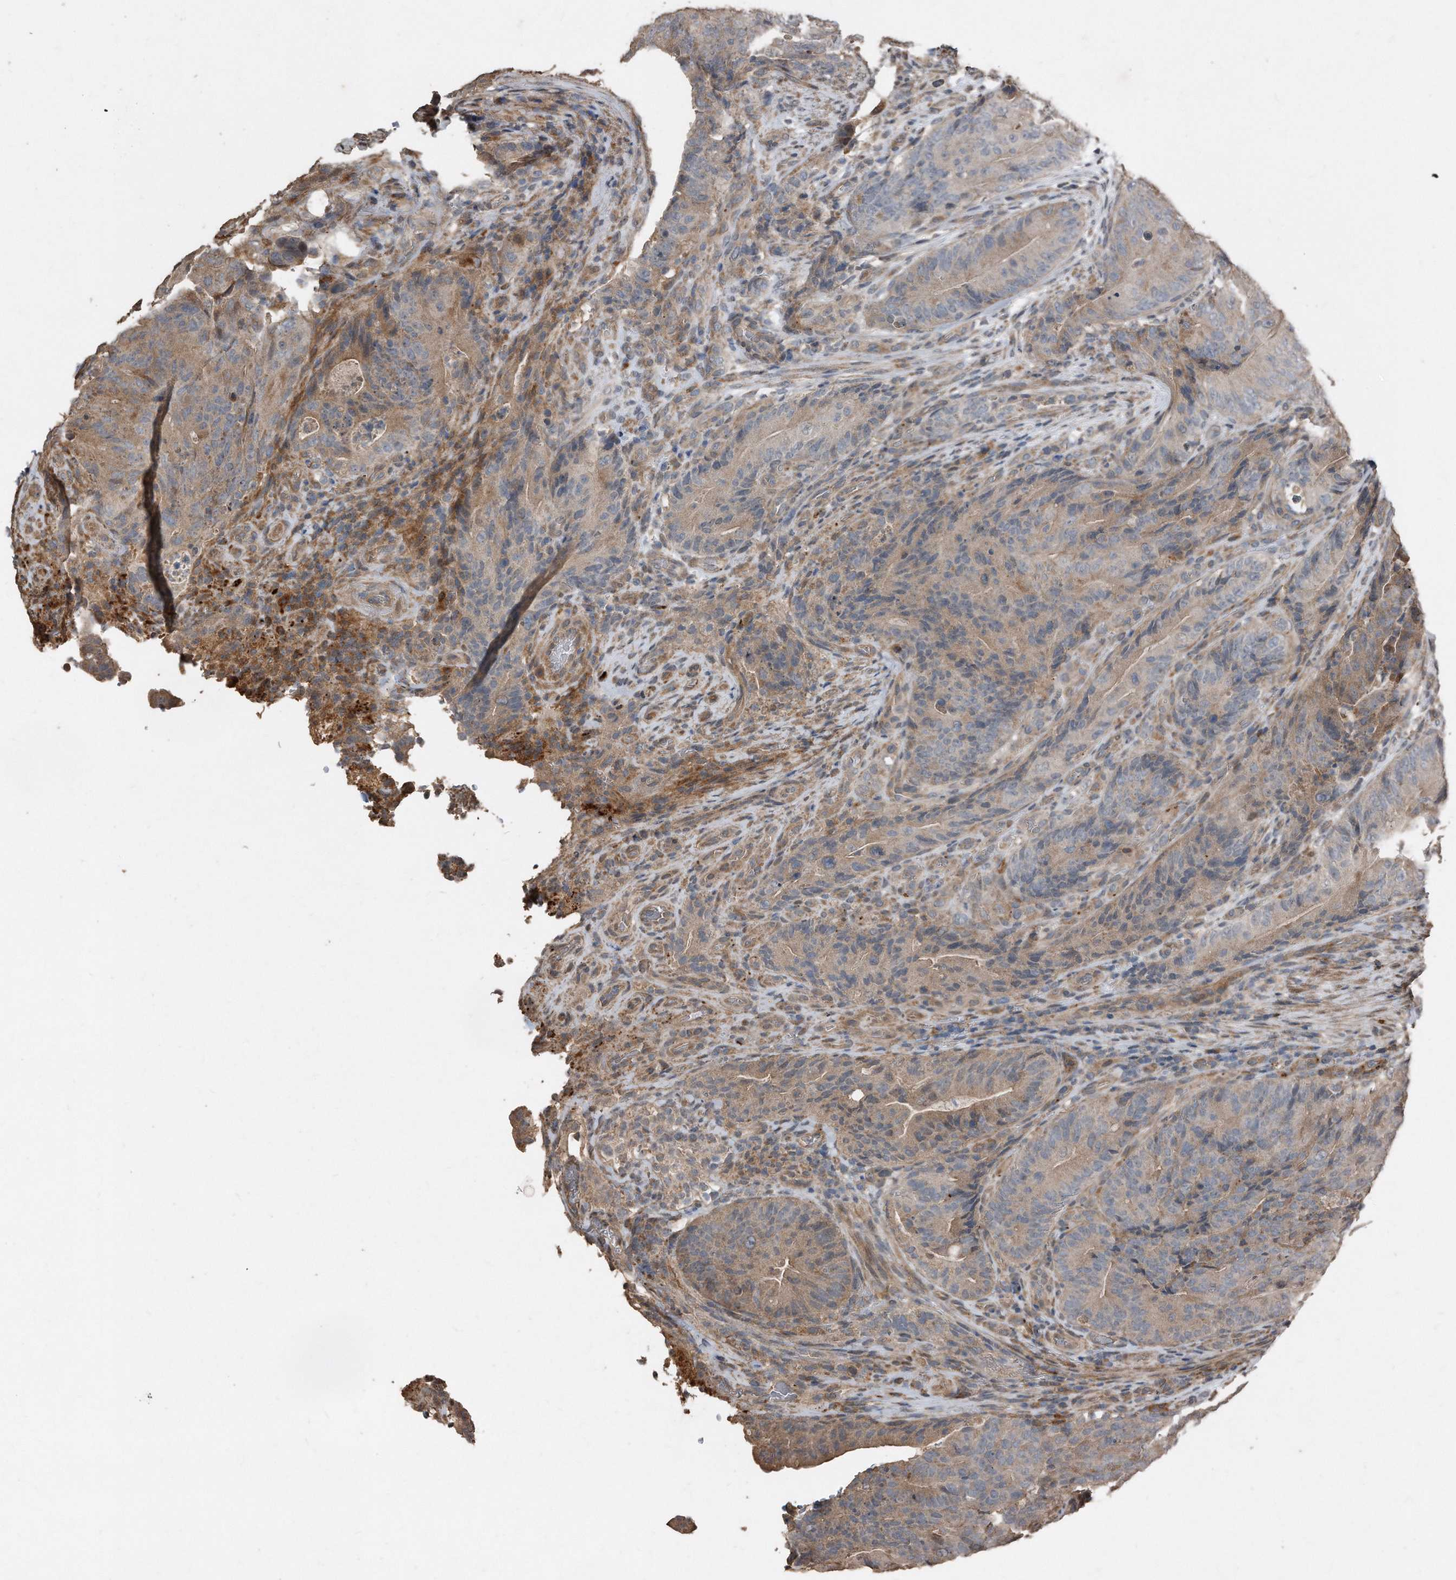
{"staining": {"intensity": "weak", "quantity": ">75%", "location": "cytoplasmic/membranous"}, "tissue": "colorectal cancer", "cell_type": "Tumor cells", "image_type": "cancer", "snomed": [{"axis": "morphology", "description": "Normal tissue, NOS"}, {"axis": "topography", "description": "Colon"}], "caption": "The photomicrograph displays a brown stain indicating the presence of a protein in the cytoplasmic/membranous of tumor cells in colorectal cancer.", "gene": "ANKRD10", "patient": {"sex": "female", "age": 82}}